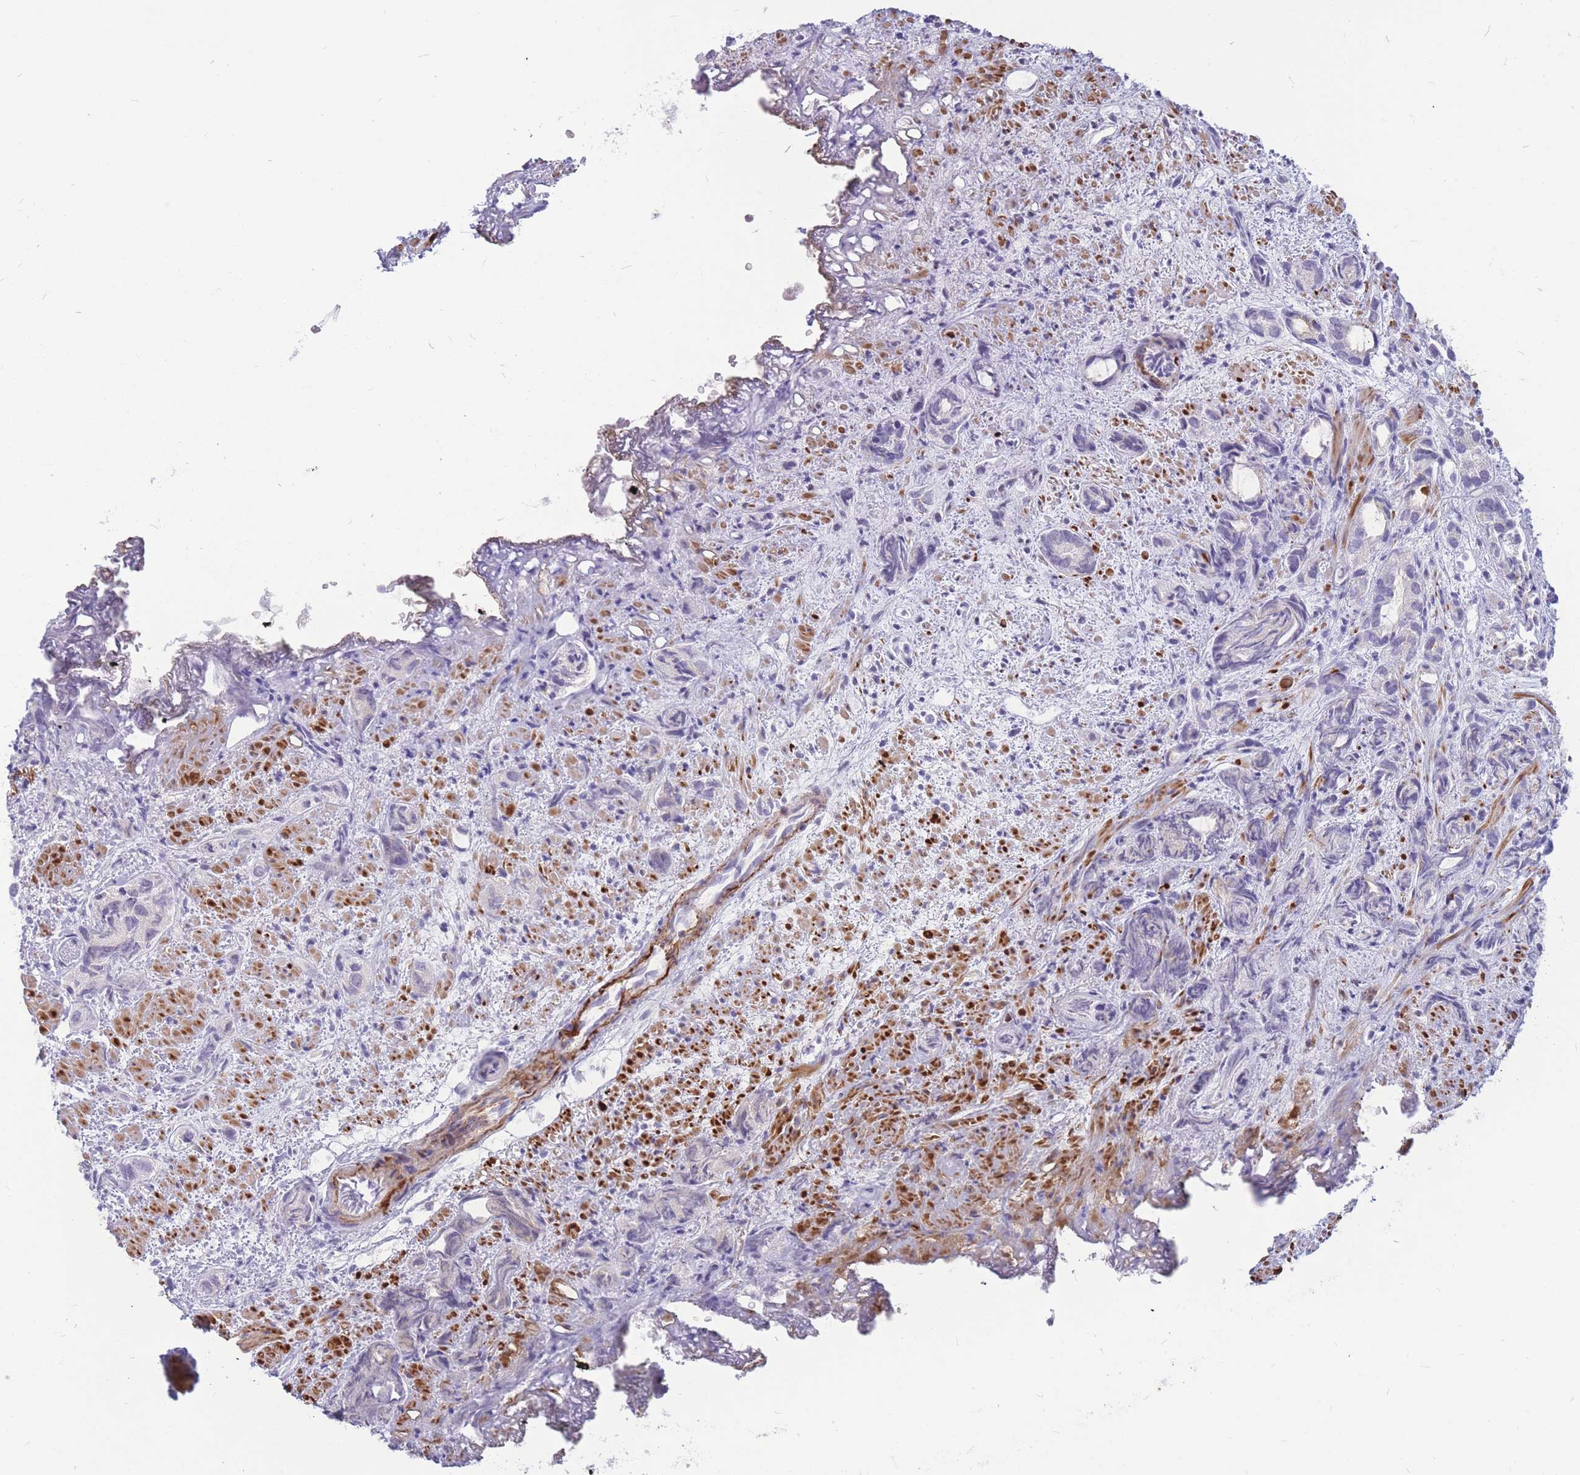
{"staining": {"intensity": "weak", "quantity": "<25%", "location": "cytoplasmic/membranous"}, "tissue": "prostate cancer", "cell_type": "Tumor cells", "image_type": "cancer", "snomed": [{"axis": "morphology", "description": "Adenocarcinoma, High grade"}, {"axis": "topography", "description": "Prostate"}], "caption": "High-grade adenocarcinoma (prostate) was stained to show a protein in brown. There is no significant expression in tumor cells.", "gene": "ADD2", "patient": {"sex": "male", "age": 82}}